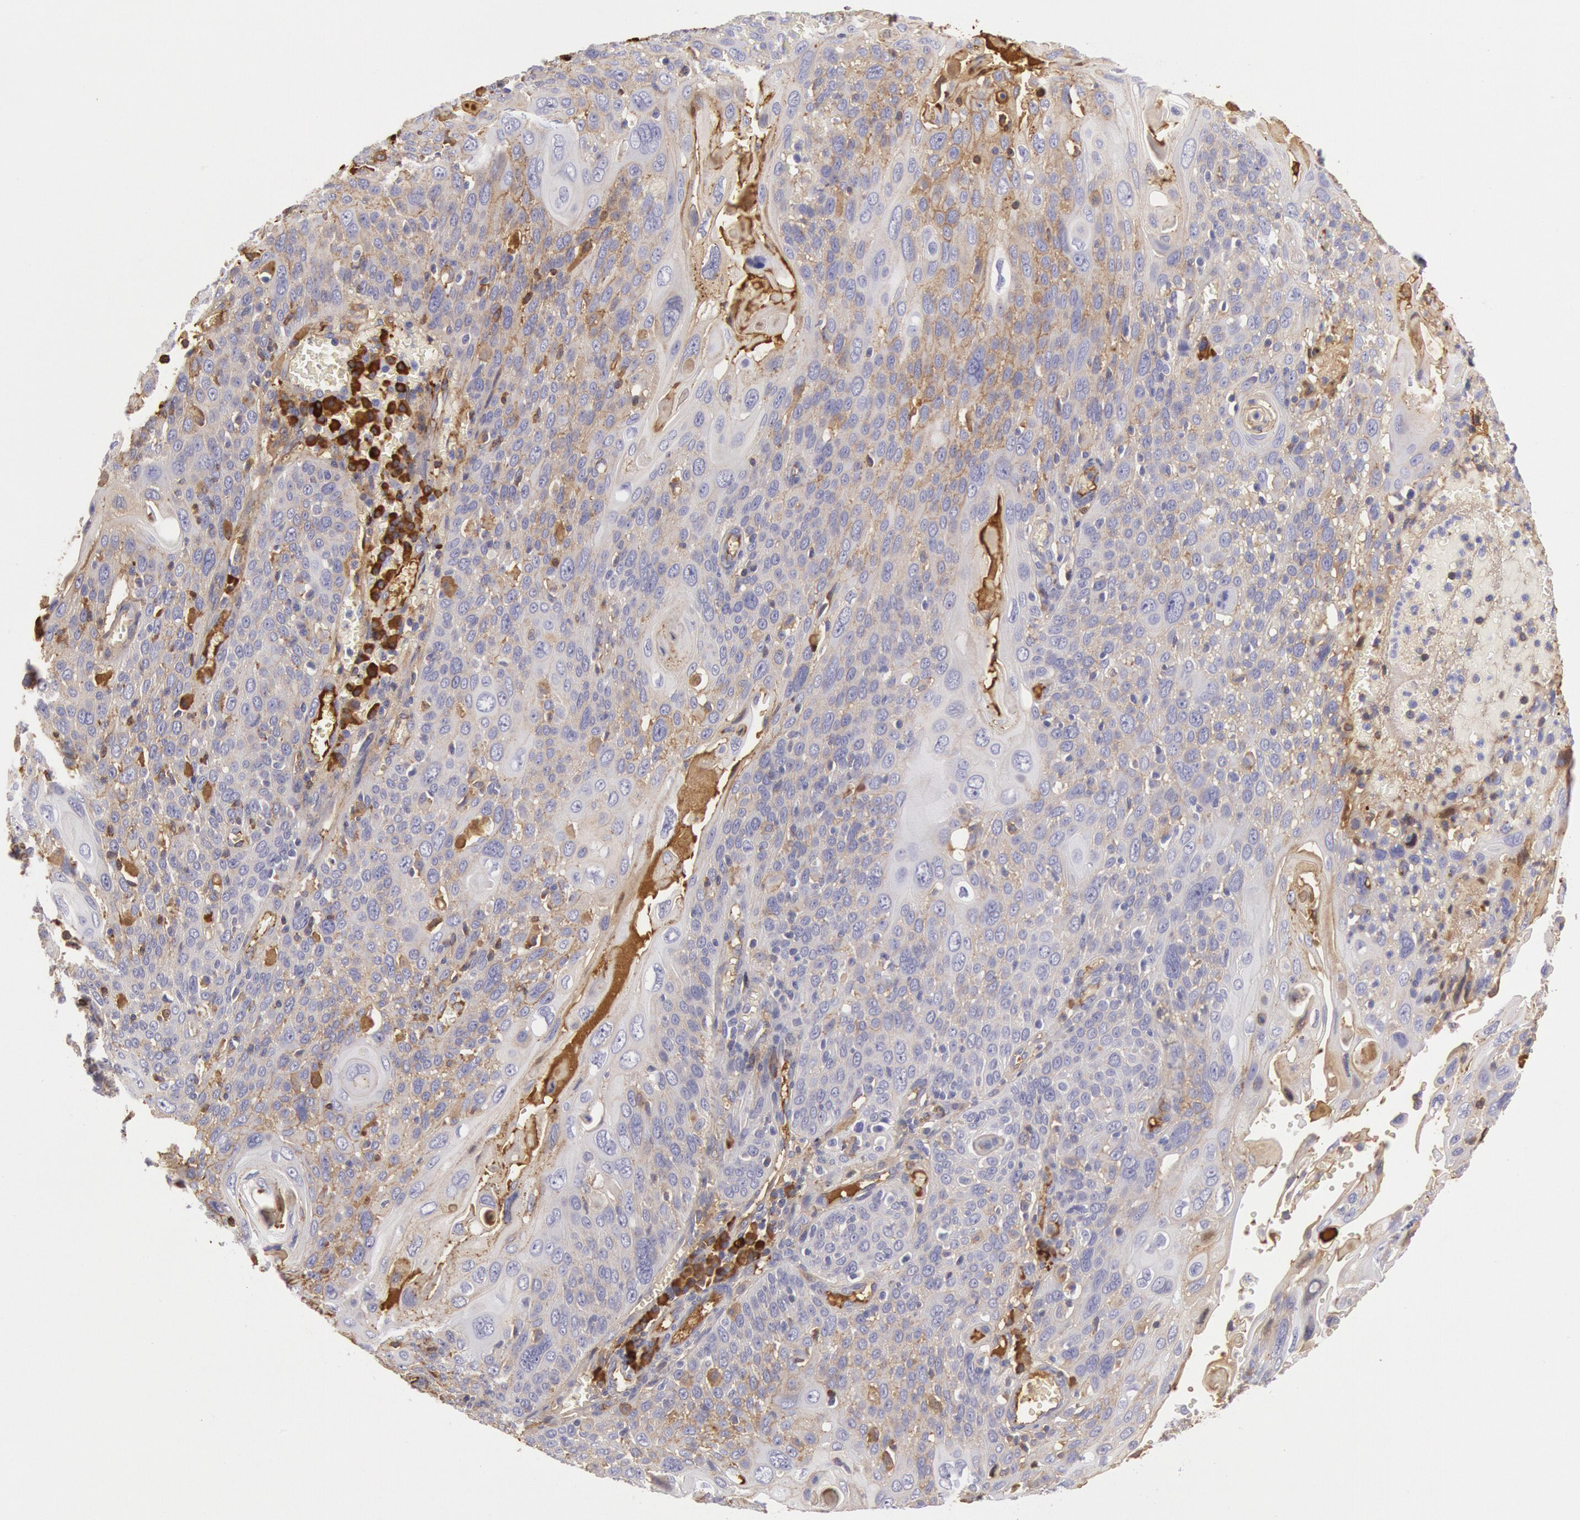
{"staining": {"intensity": "weak", "quantity": "25%-75%", "location": "cytoplasmic/membranous"}, "tissue": "cervical cancer", "cell_type": "Tumor cells", "image_type": "cancer", "snomed": [{"axis": "morphology", "description": "Squamous cell carcinoma, NOS"}, {"axis": "topography", "description": "Cervix"}], "caption": "IHC photomicrograph of human cervical cancer (squamous cell carcinoma) stained for a protein (brown), which reveals low levels of weak cytoplasmic/membranous positivity in approximately 25%-75% of tumor cells.", "gene": "IGHG1", "patient": {"sex": "female", "age": 54}}